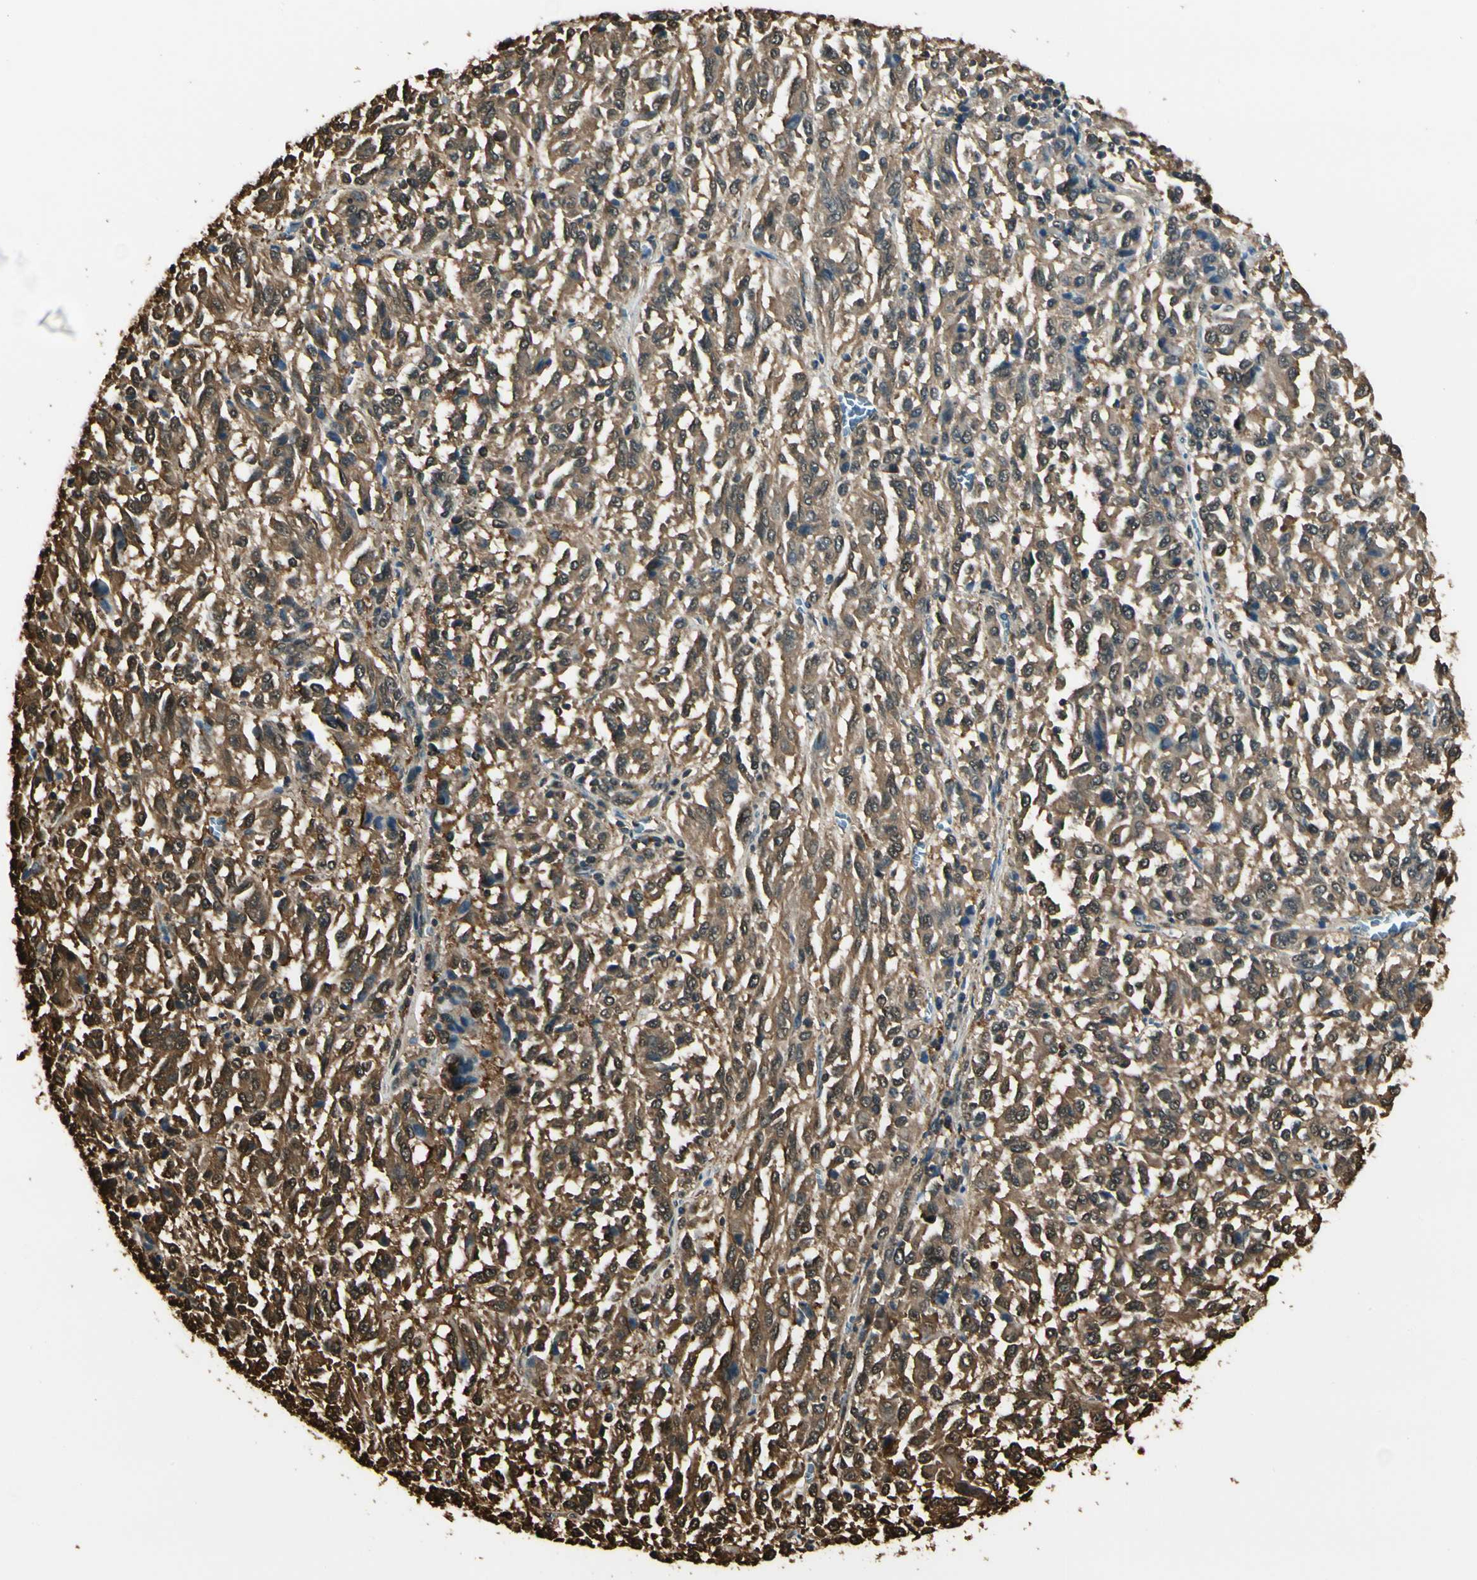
{"staining": {"intensity": "strong", "quantity": ">75%", "location": "cytoplasmic/membranous"}, "tissue": "melanoma", "cell_type": "Tumor cells", "image_type": "cancer", "snomed": [{"axis": "morphology", "description": "Malignant melanoma, Metastatic site"}, {"axis": "topography", "description": "Lung"}], "caption": "DAB (3,3'-diaminobenzidine) immunohistochemical staining of melanoma demonstrates strong cytoplasmic/membranous protein positivity in about >75% of tumor cells.", "gene": "YWHAE", "patient": {"sex": "male", "age": 64}}